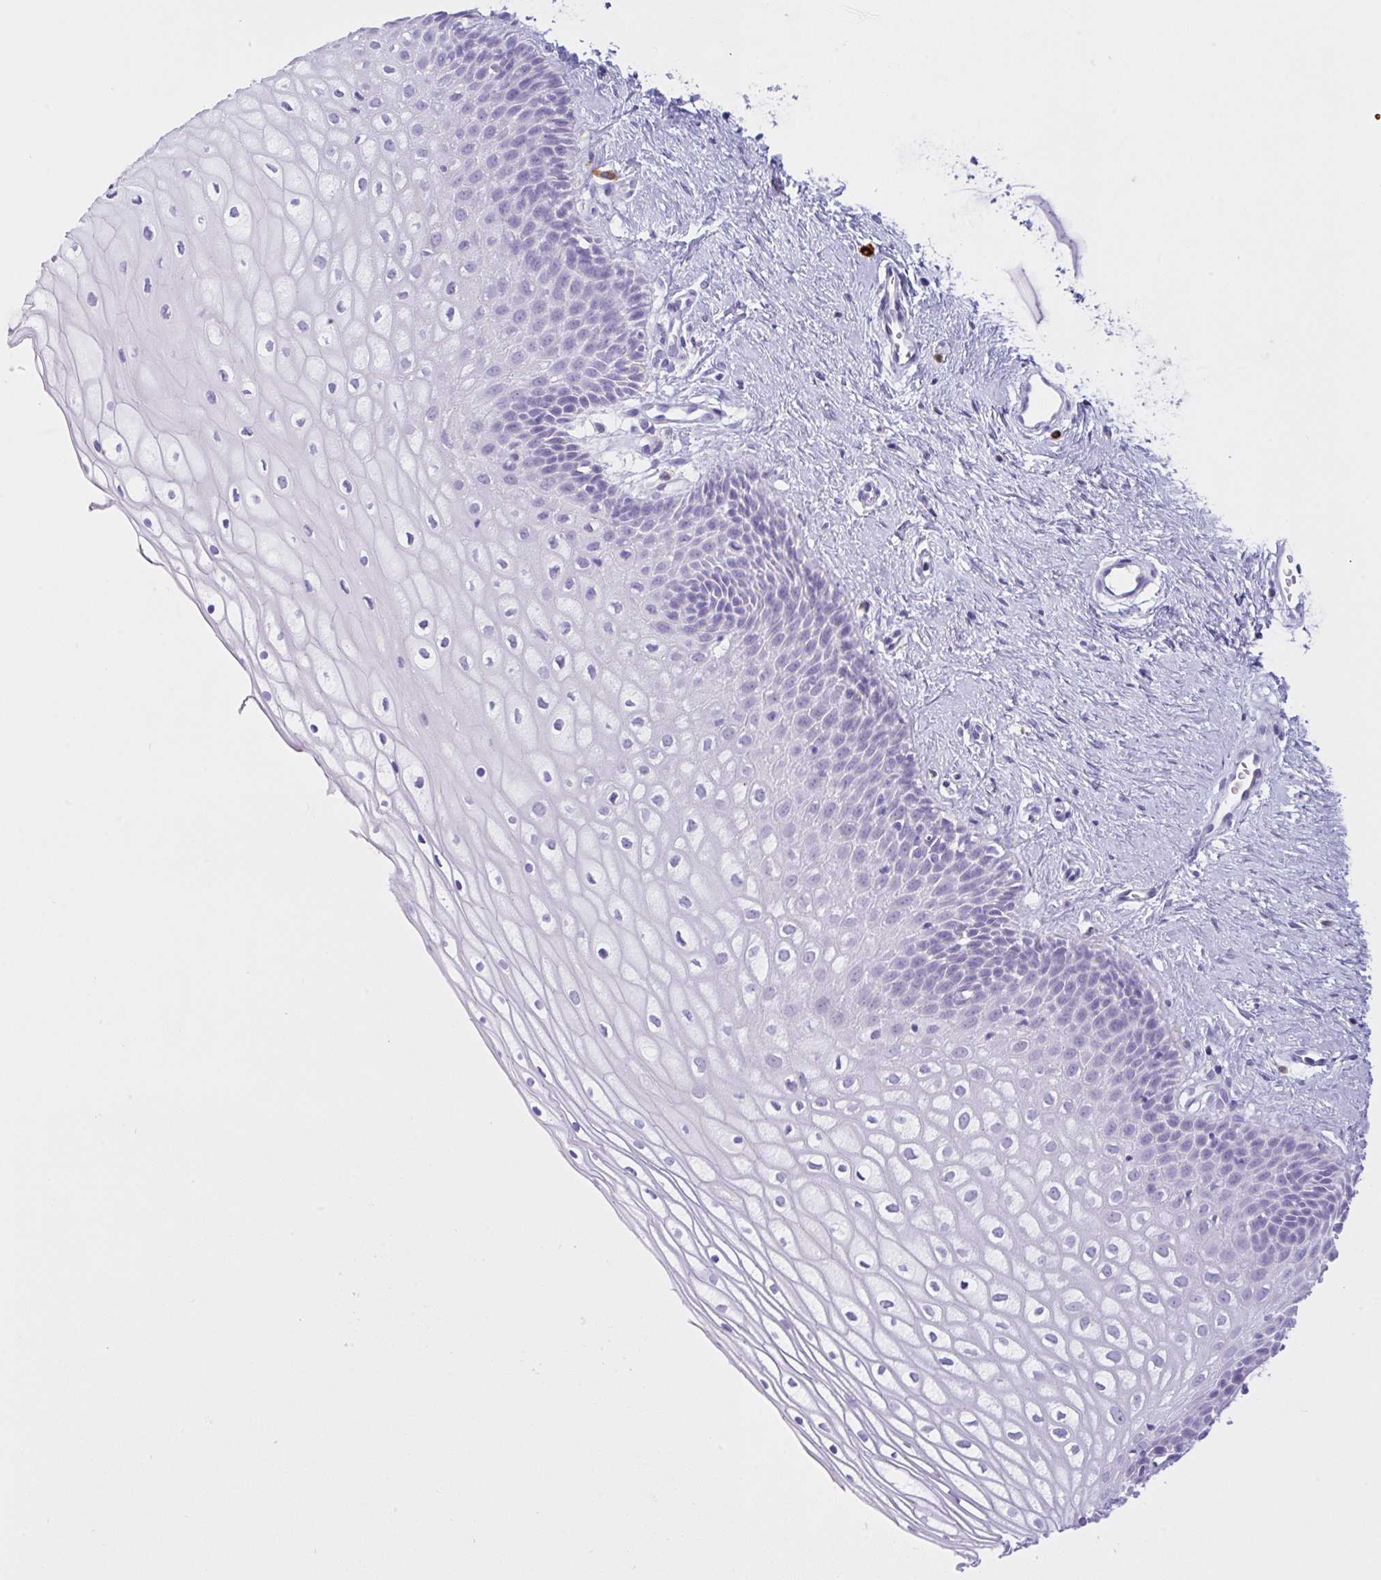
{"staining": {"intensity": "negative", "quantity": "none", "location": "none"}, "tissue": "cervix", "cell_type": "Glandular cells", "image_type": "normal", "snomed": [{"axis": "morphology", "description": "Normal tissue, NOS"}, {"axis": "topography", "description": "Cervix"}], "caption": "Cervix was stained to show a protein in brown. There is no significant expression in glandular cells. (IHC, brightfield microscopy, high magnification).", "gene": "NCF1", "patient": {"sex": "female", "age": 36}}